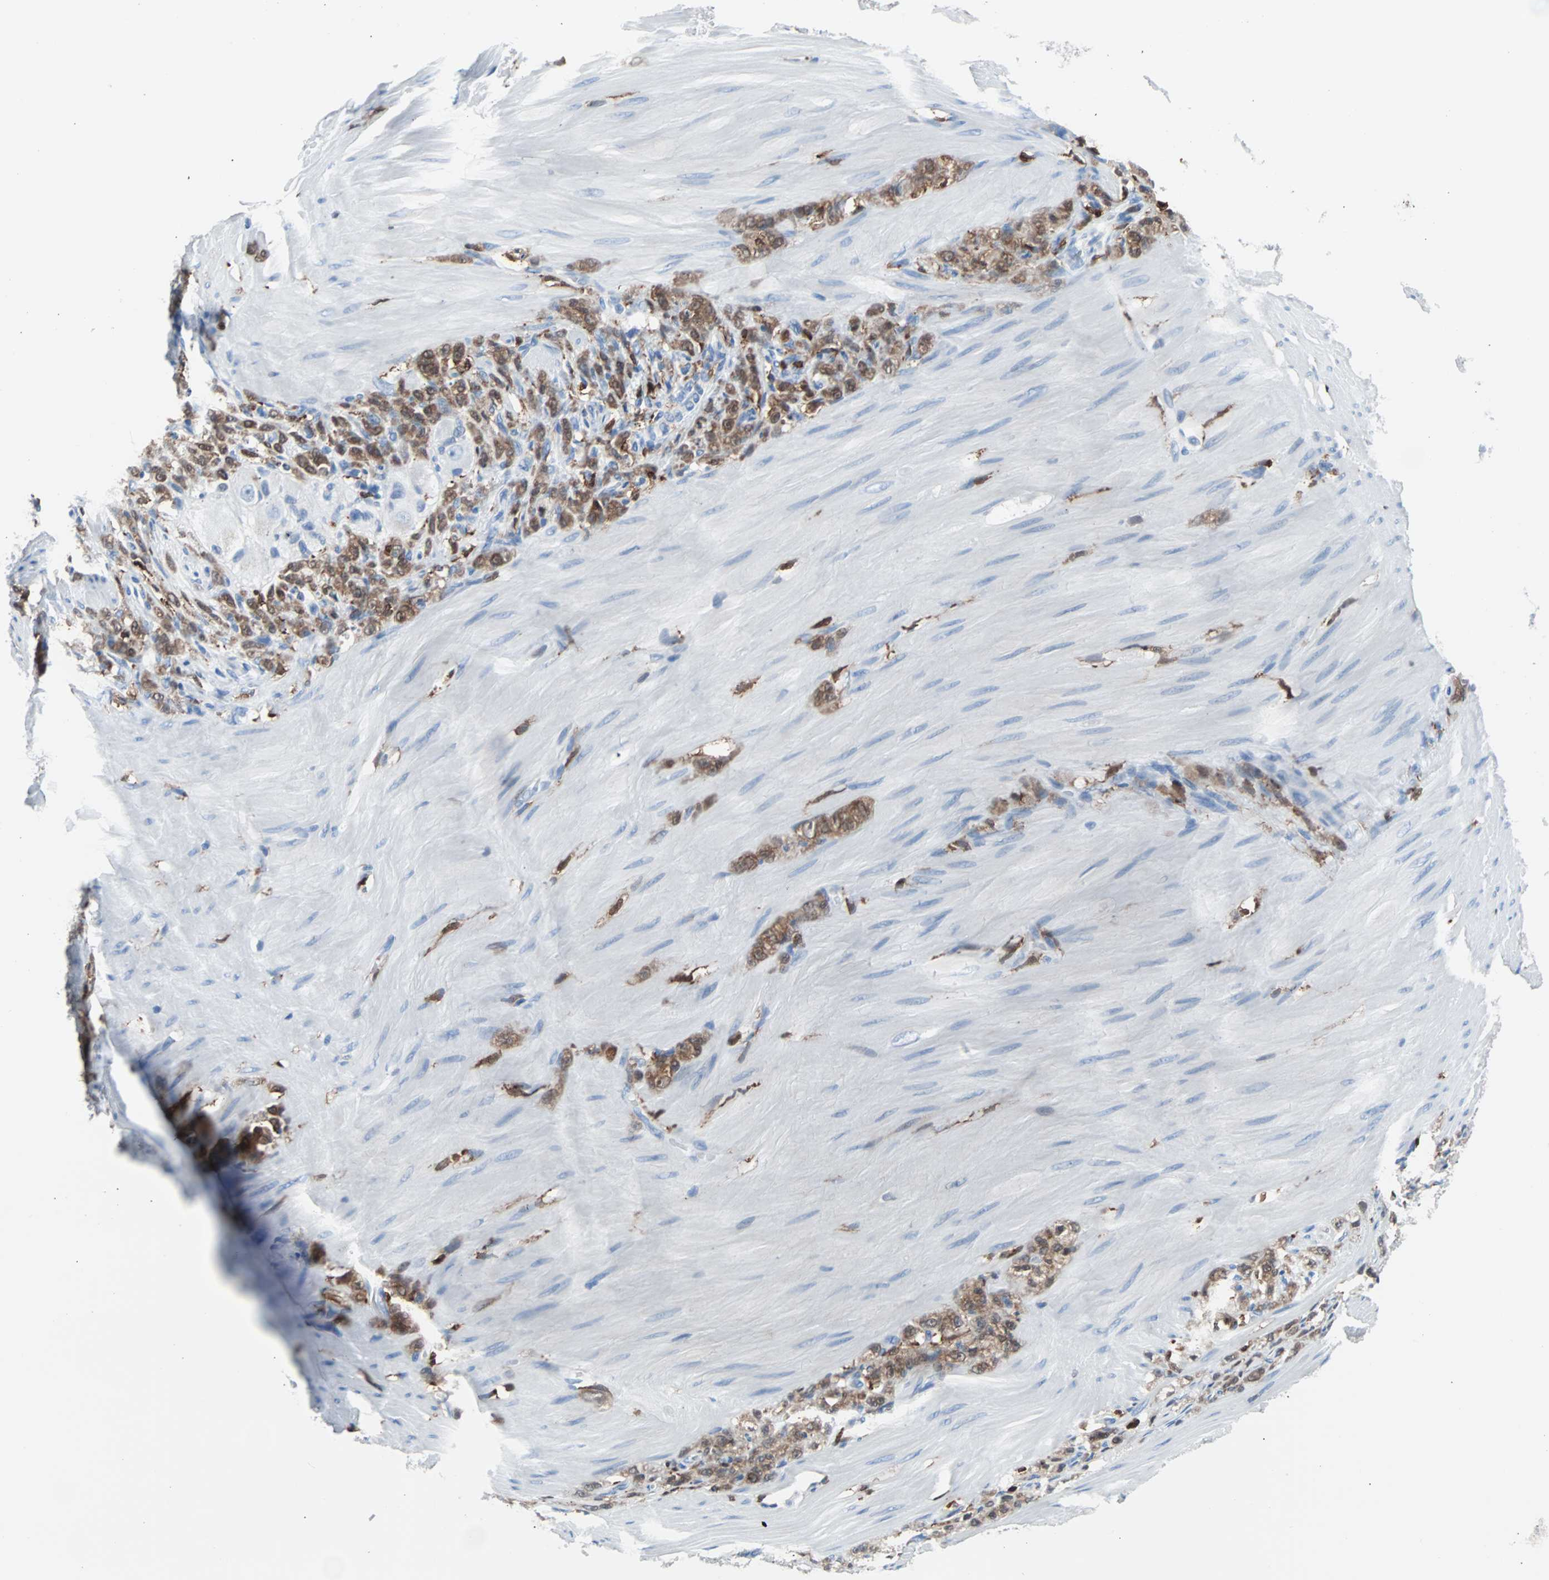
{"staining": {"intensity": "moderate", "quantity": ">75%", "location": "cytoplasmic/membranous"}, "tissue": "stomach cancer", "cell_type": "Tumor cells", "image_type": "cancer", "snomed": [{"axis": "morphology", "description": "Adenocarcinoma, NOS"}, {"axis": "topography", "description": "Stomach"}], "caption": "Protein expression analysis of stomach adenocarcinoma exhibits moderate cytoplasmic/membranous positivity in approximately >75% of tumor cells. The staining was performed using DAB (3,3'-diaminobenzidine) to visualize the protein expression in brown, while the nuclei were stained in blue with hematoxylin (Magnification: 20x).", "gene": "SYK", "patient": {"sex": "male", "age": 82}}